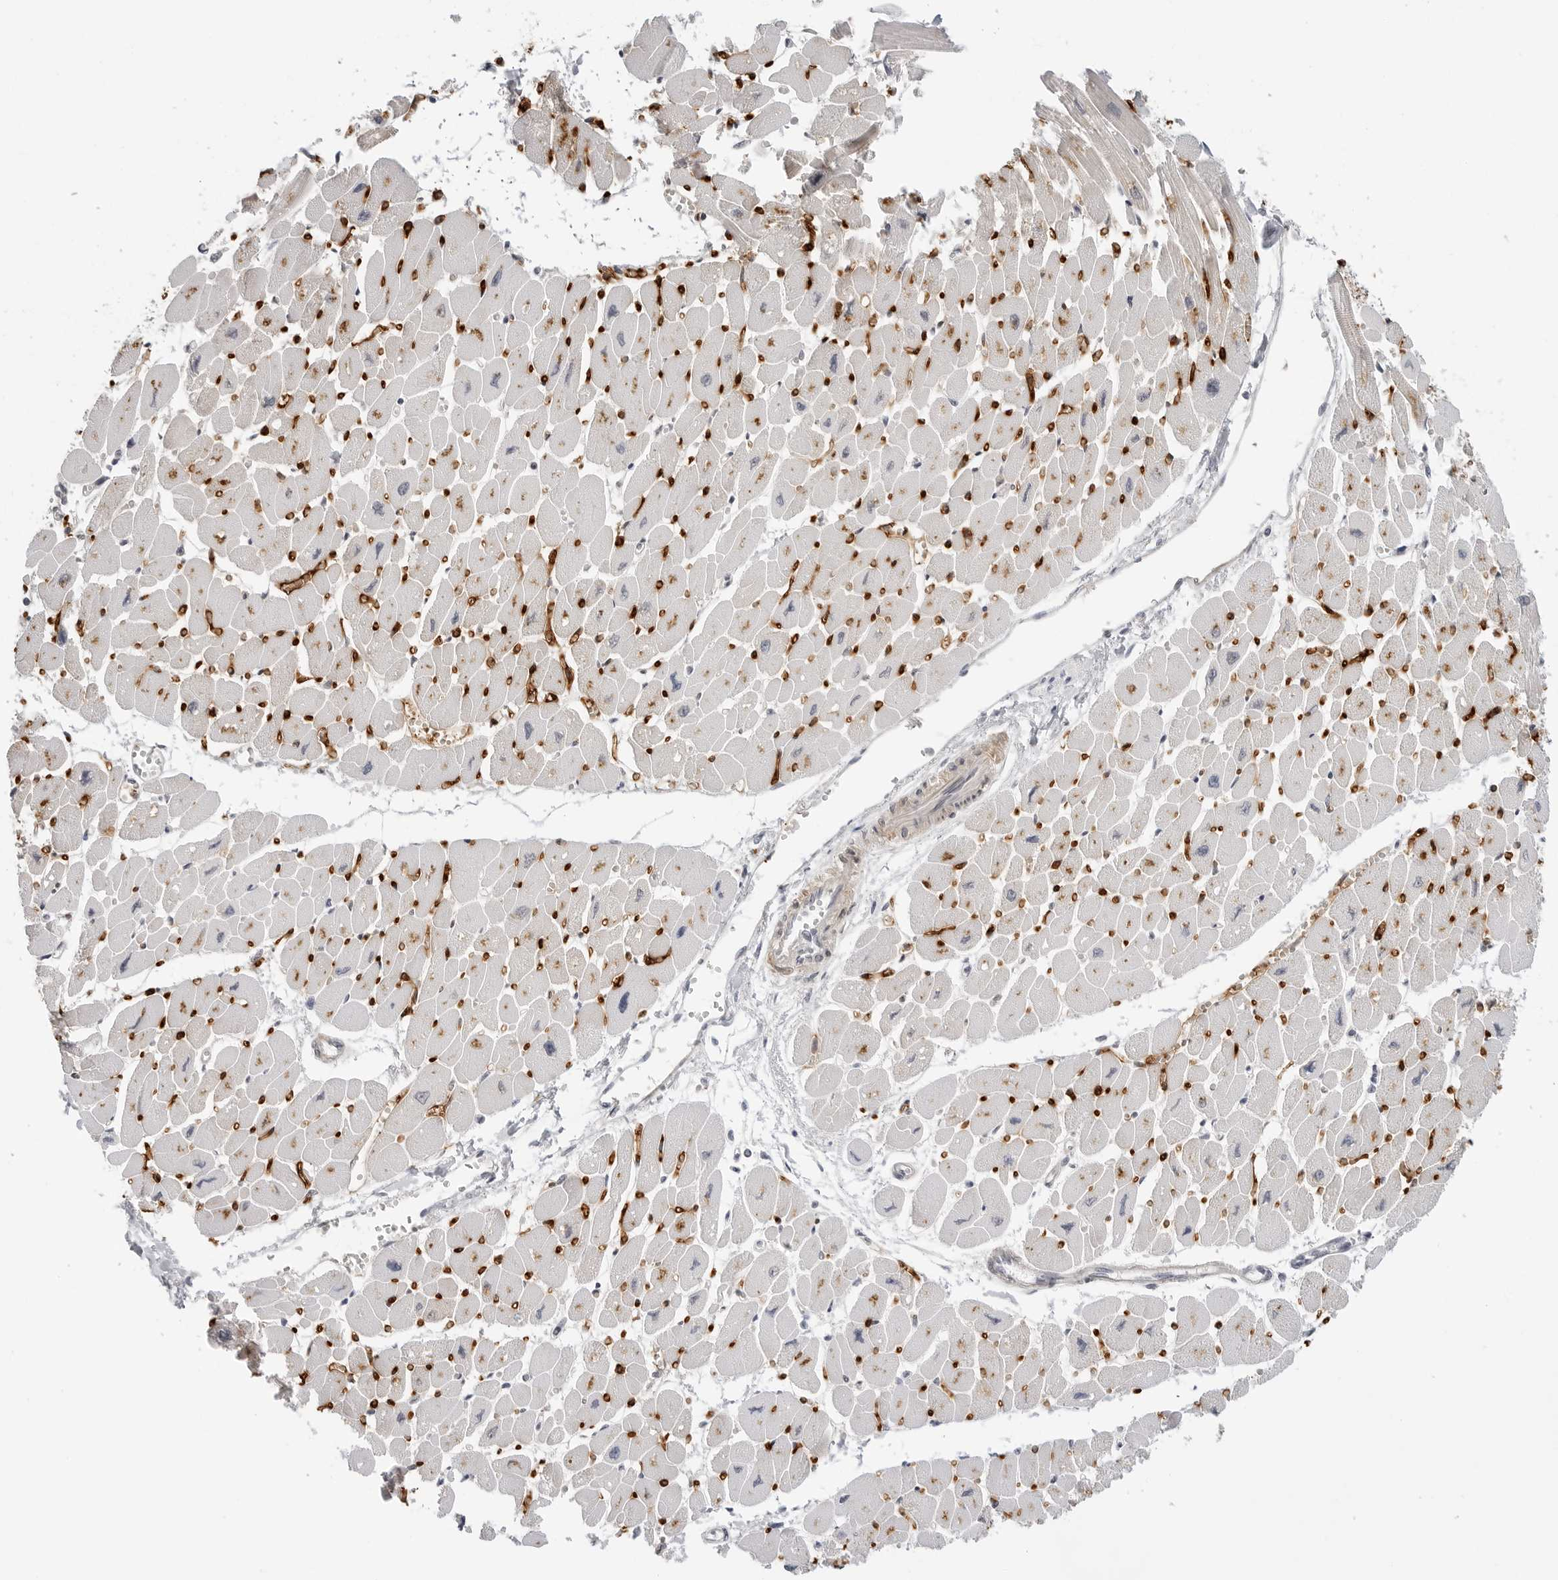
{"staining": {"intensity": "negative", "quantity": "none", "location": "none"}, "tissue": "heart muscle", "cell_type": "Cardiomyocytes", "image_type": "normal", "snomed": [{"axis": "morphology", "description": "Normal tissue, NOS"}, {"axis": "topography", "description": "Heart"}], "caption": "Human heart muscle stained for a protein using immunohistochemistry (IHC) shows no staining in cardiomyocytes.", "gene": "STXBP3", "patient": {"sex": "female", "age": 54}}